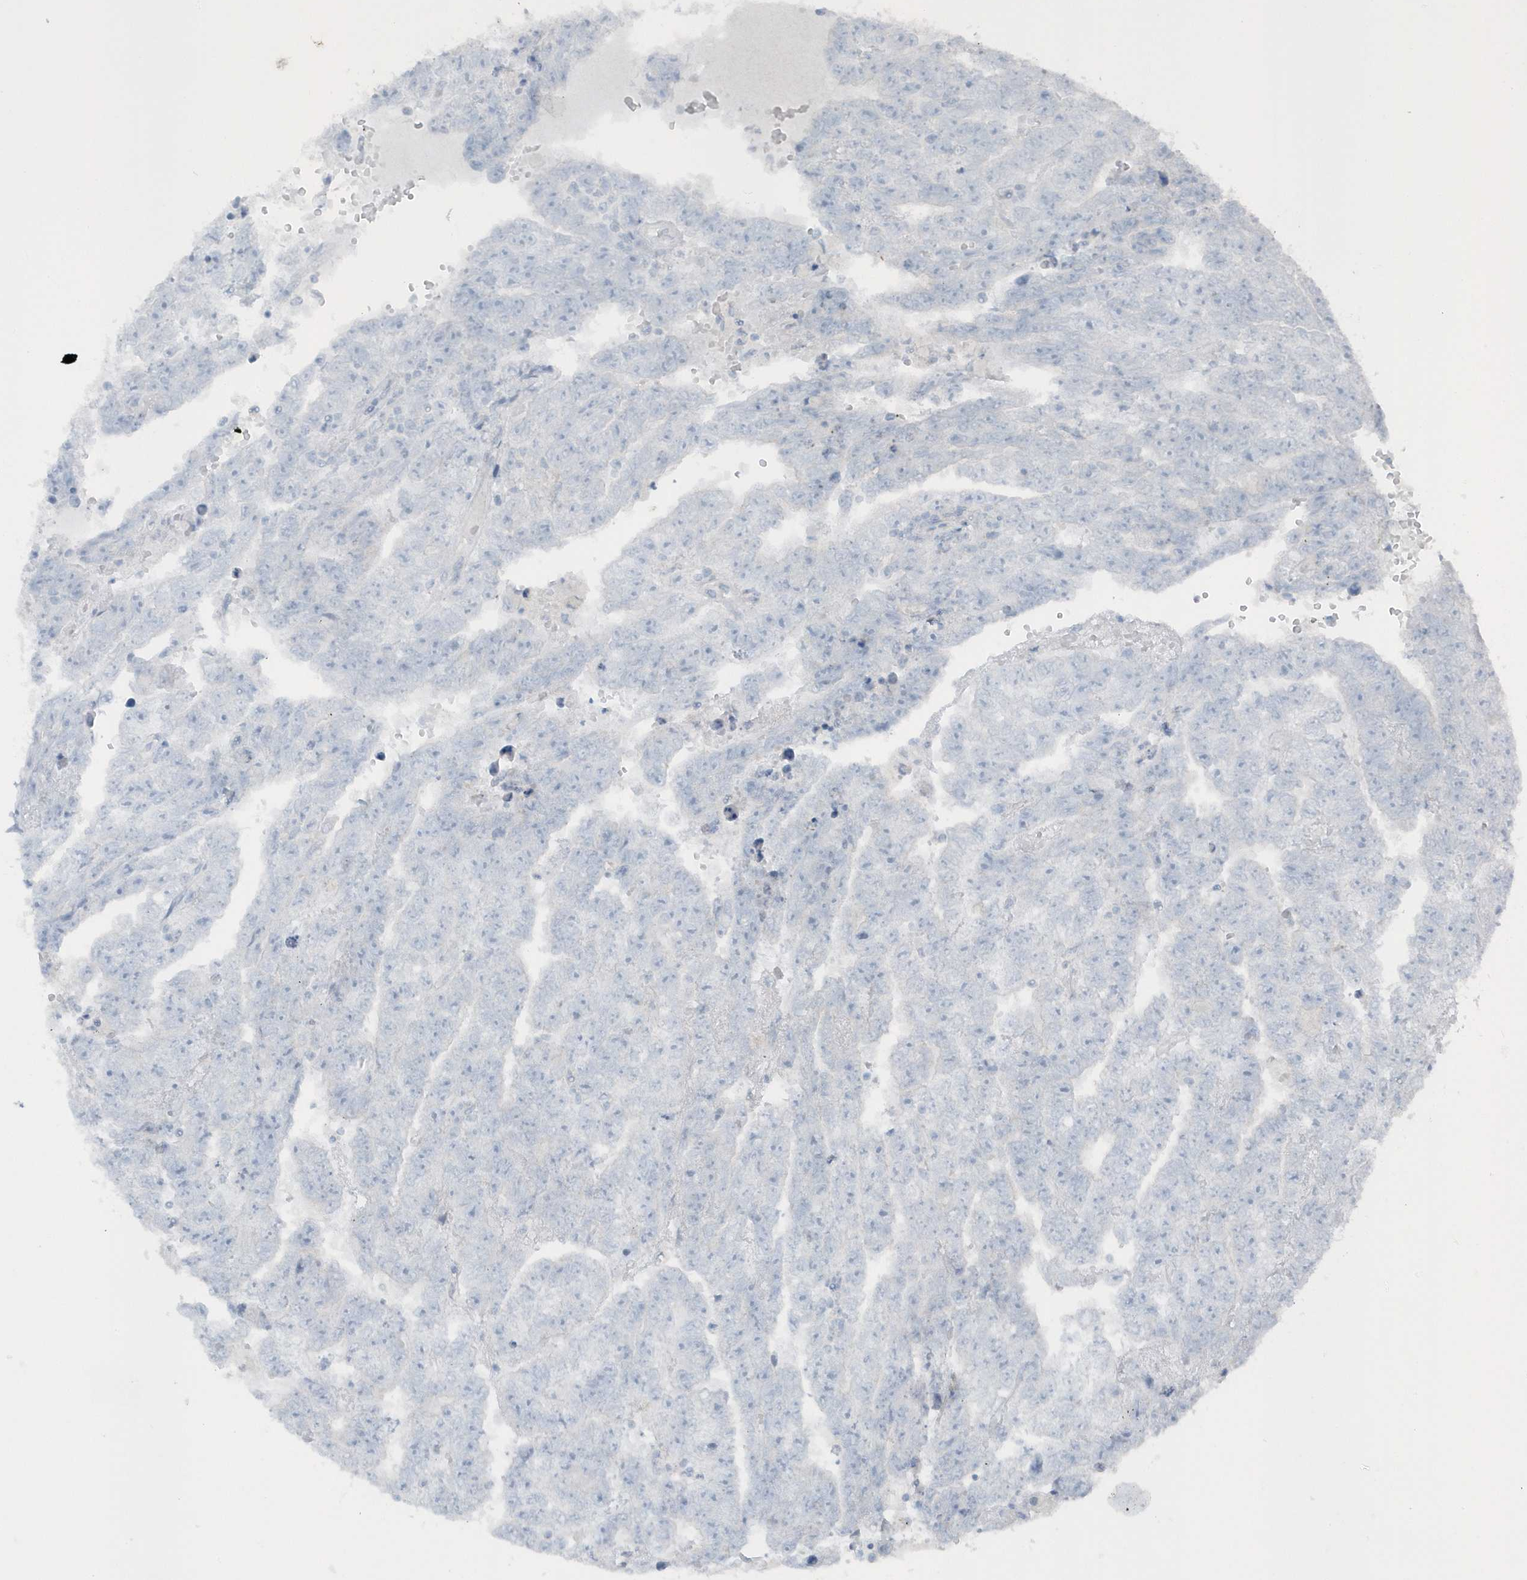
{"staining": {"intensity": "negative", "quantity": "none", "location": "none"}, "tissue": "testis cancer", "cell_type": "Tumor cells", "image_type": "cancer", "snomed": [{"axis": "morphology", "description": "Carcinoma, Embryonal, NOS"}, {"axis": "topography", "description": "Testis"}], "caption": "Immunohistochemistry of human testis cancer (embryonal carcinoma) shows no positivity in tumor cells.", "gene": "ACTC1", "patient": {"sex": "male", "age": 25}}